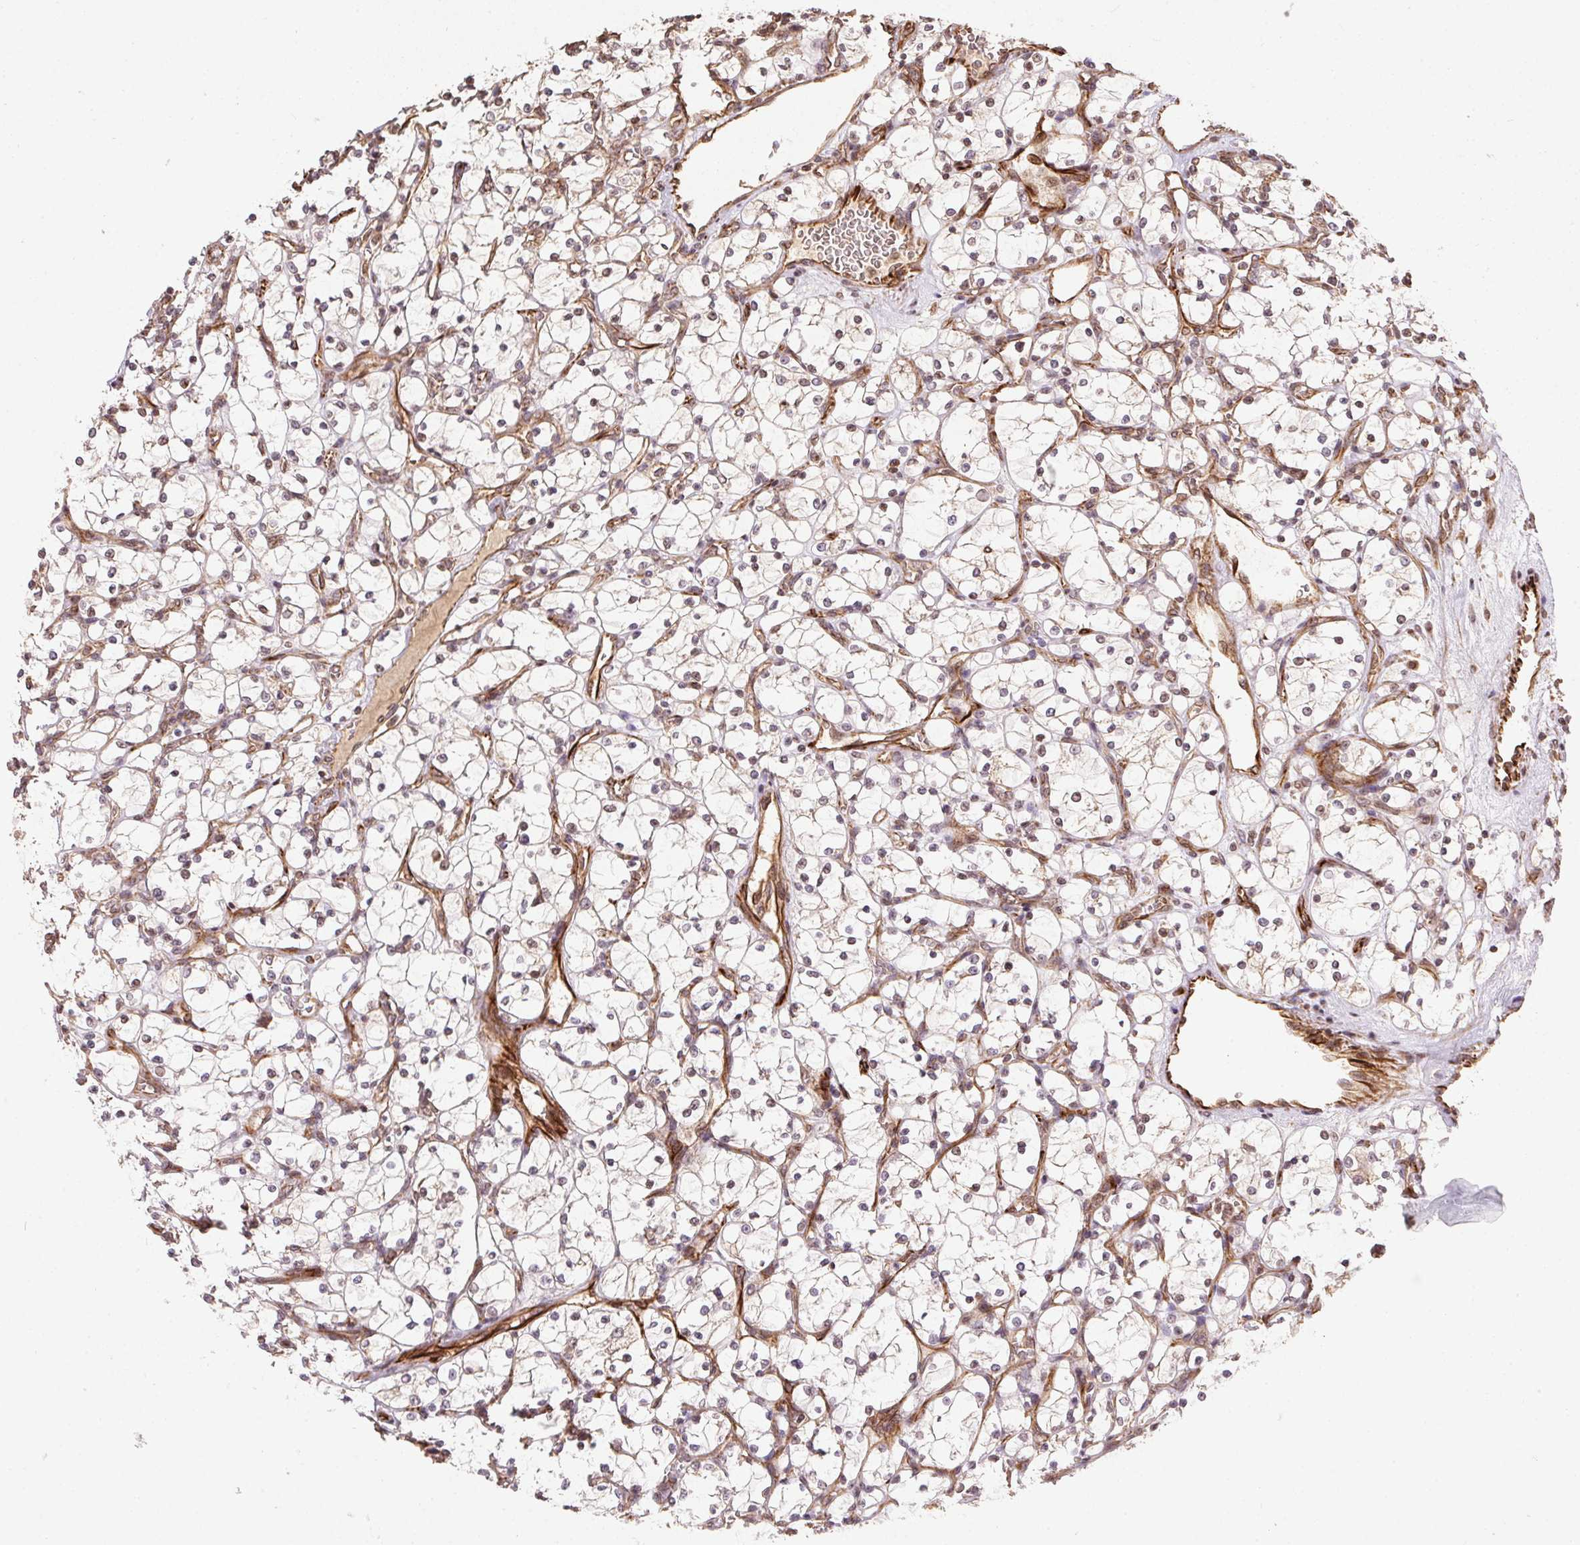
{"staining": {"intensity": "weak", "quantity": ">75%", "location": "cytoplasmic/membranous"}, "tissue": "renal cancer", "cell_type": "Tumor cells", "image_type": "cancer", "snomed": [{"axis": "morphology", "description": "Adenocarcinoma, NOS"}, {"axis": "topography", "description": "Kidney"}], "caption": "Immunohistochemical staining of adenocarcinoma (renal) demonstrates weak cytoplasmic/membranous protein expression in approximately >75% of tumor cells.", "gene": "SPRED2", "patient": {"sex": "female", "age": 69}}